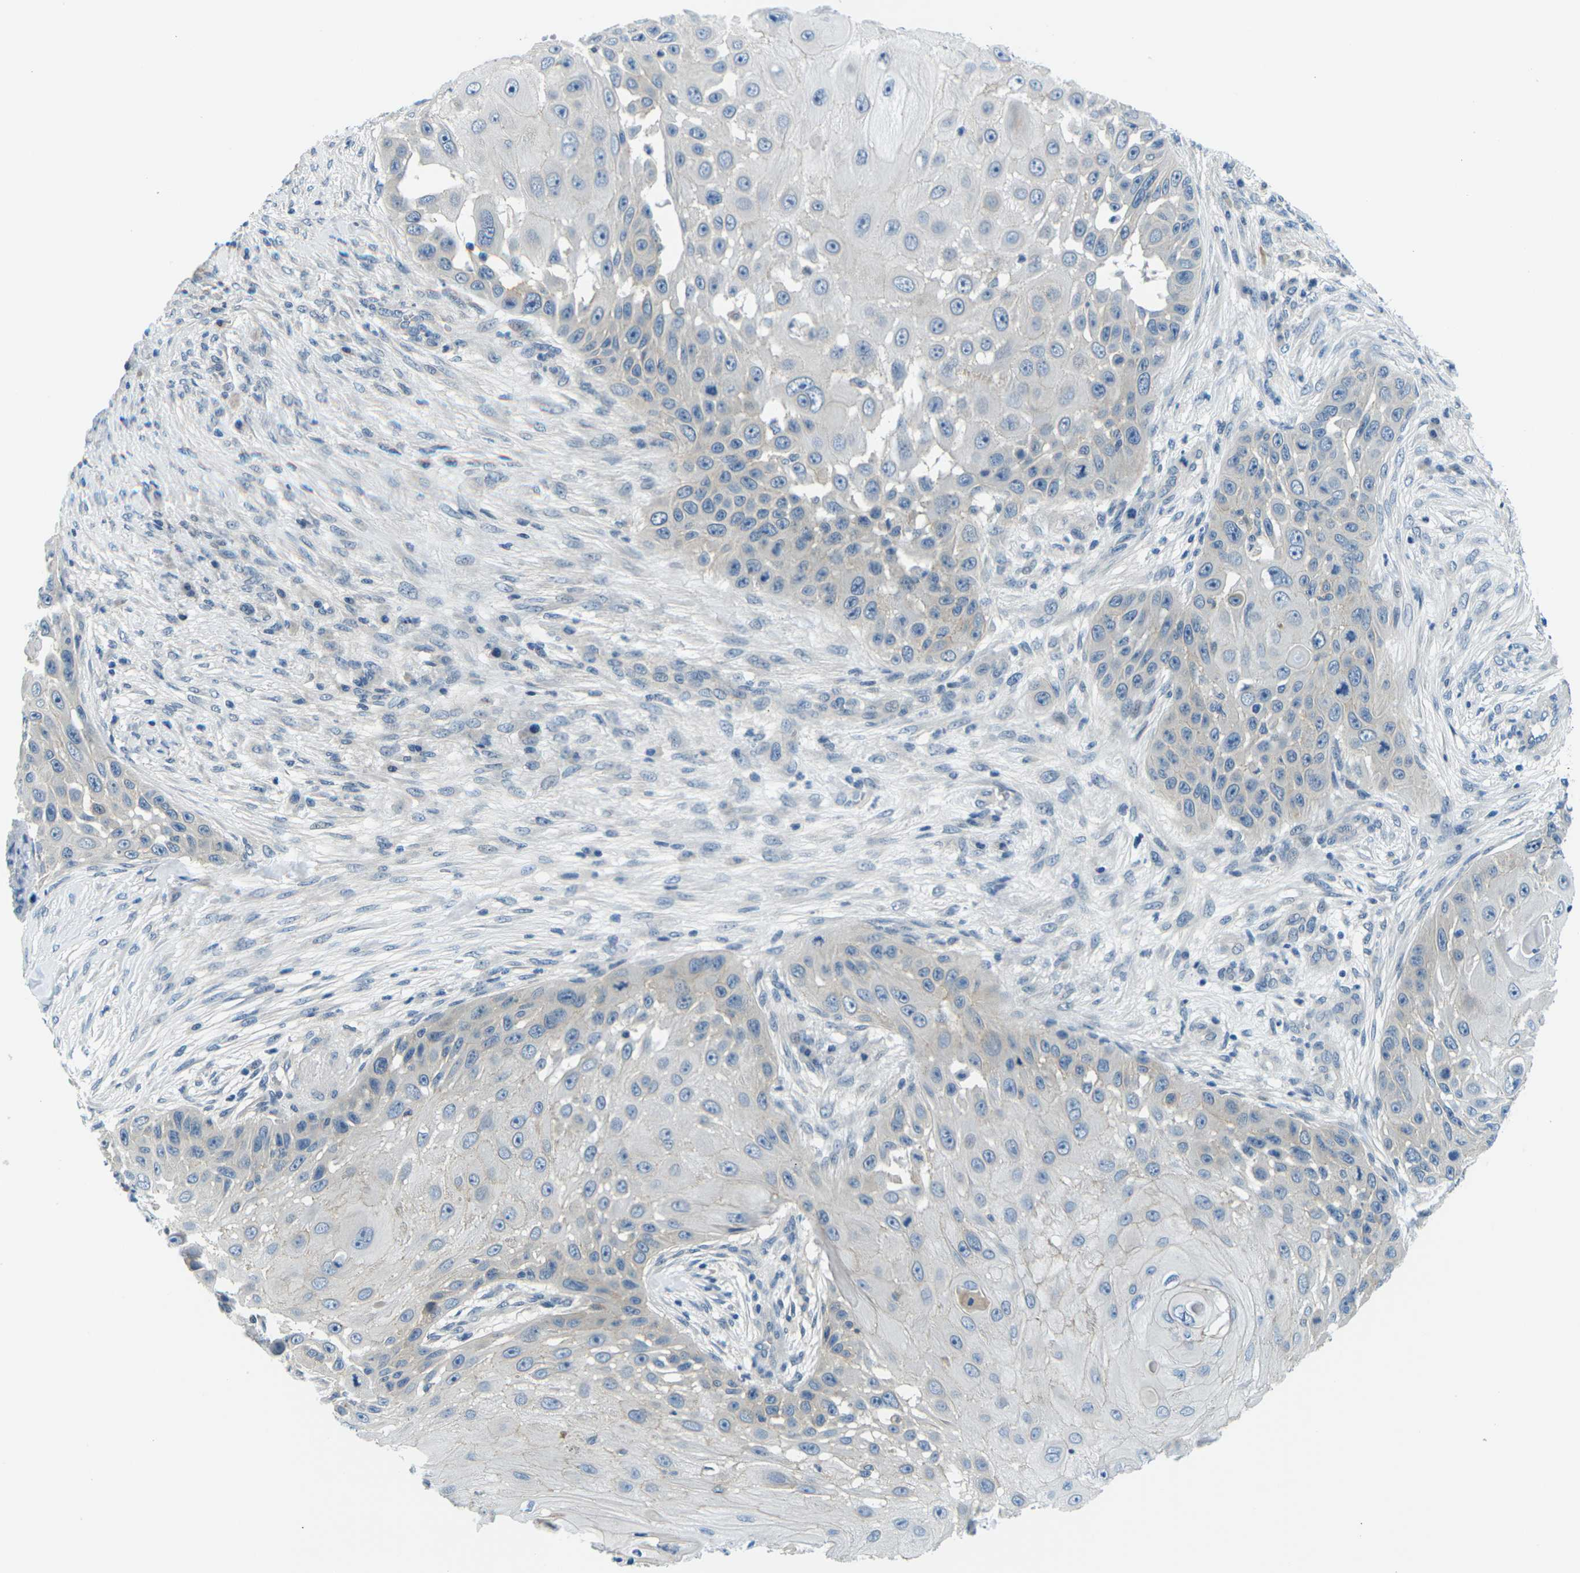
{"staining": {"intensity": "negative", "quantity": "none", "location": "none"}, "tissue": "skin cancer", "cell_type": "Tumor cells", "image_type": "cancer", "snomed": [{"axis": "morphology", "description": "Squamous cell carcinoma, NOS"}, {"axis": "topography", "description": "Skin"}], "caption": "Tumor cells show no significant expression in skin cancer (squamous cell carcinoma).", "gene": "CTNND1", "patient": {"sex": "female", "age": 44}}